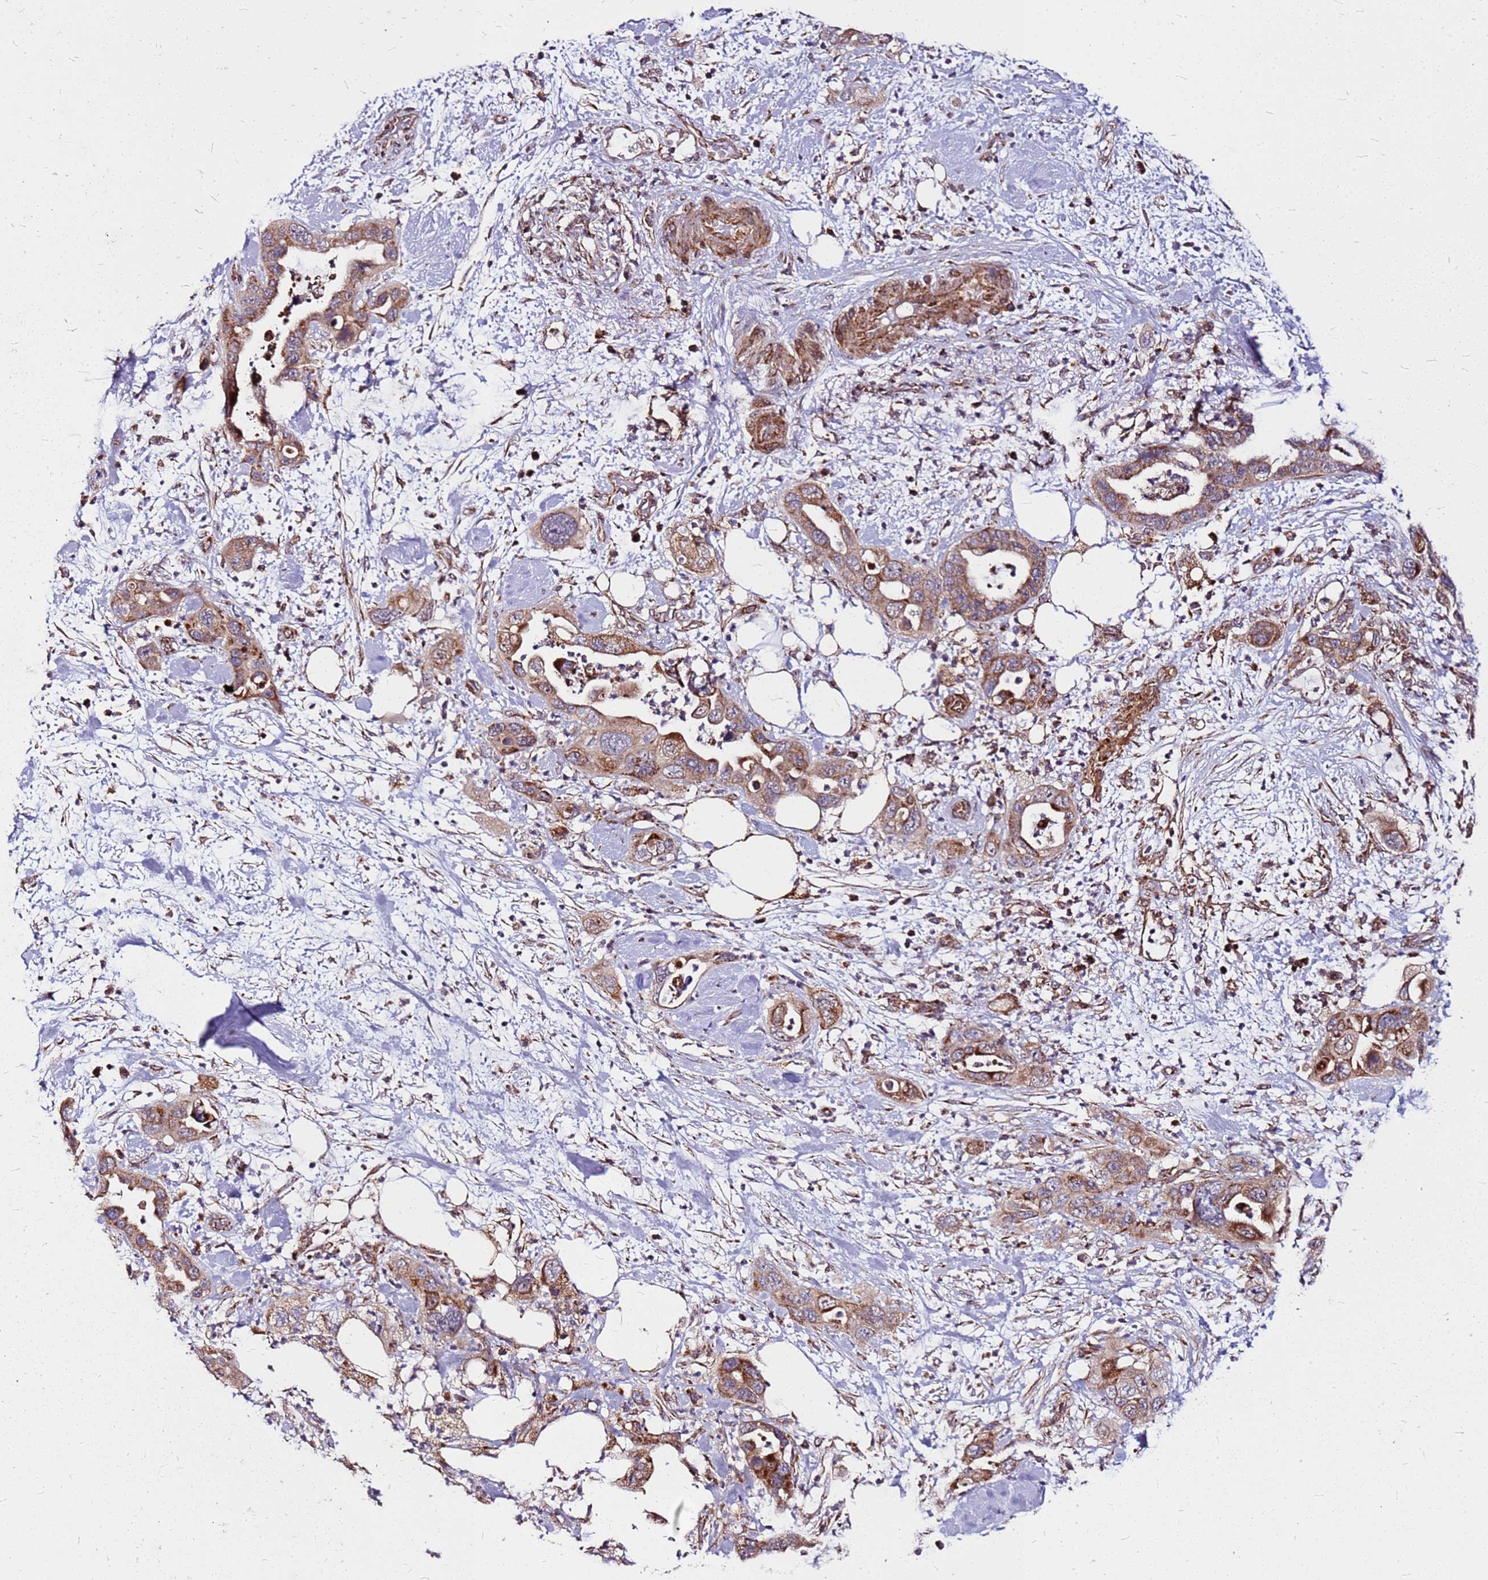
{"staining": {"intensity": "moderate", "quantity": ">75%", "location": "cytoplasmic/membranous"}, "tissue": "pancreatic cancer", "cell_type": "Tumor cells", "image_type": "cancer", "snomed": [{"axis": "morphology", "description": "Adenocarcinoma, NOS"}, {"axis": "topography", "description": "Pancreas"}], "caption": "DAB immunohistochemical staining of human pancreatic cancer (adenocarcinoma) shows moderate cytoplasmic/membranous protein expression in about >75% of tumor cells. The protein of interest is stained brown, and the nuclei are stained in blue (DAB (3,3'-diaminobenzidine) IHC with brightfield microscopy, high magnification).", "gene": "OR51T1", "patient": {"sex": "female", "age": 71}}